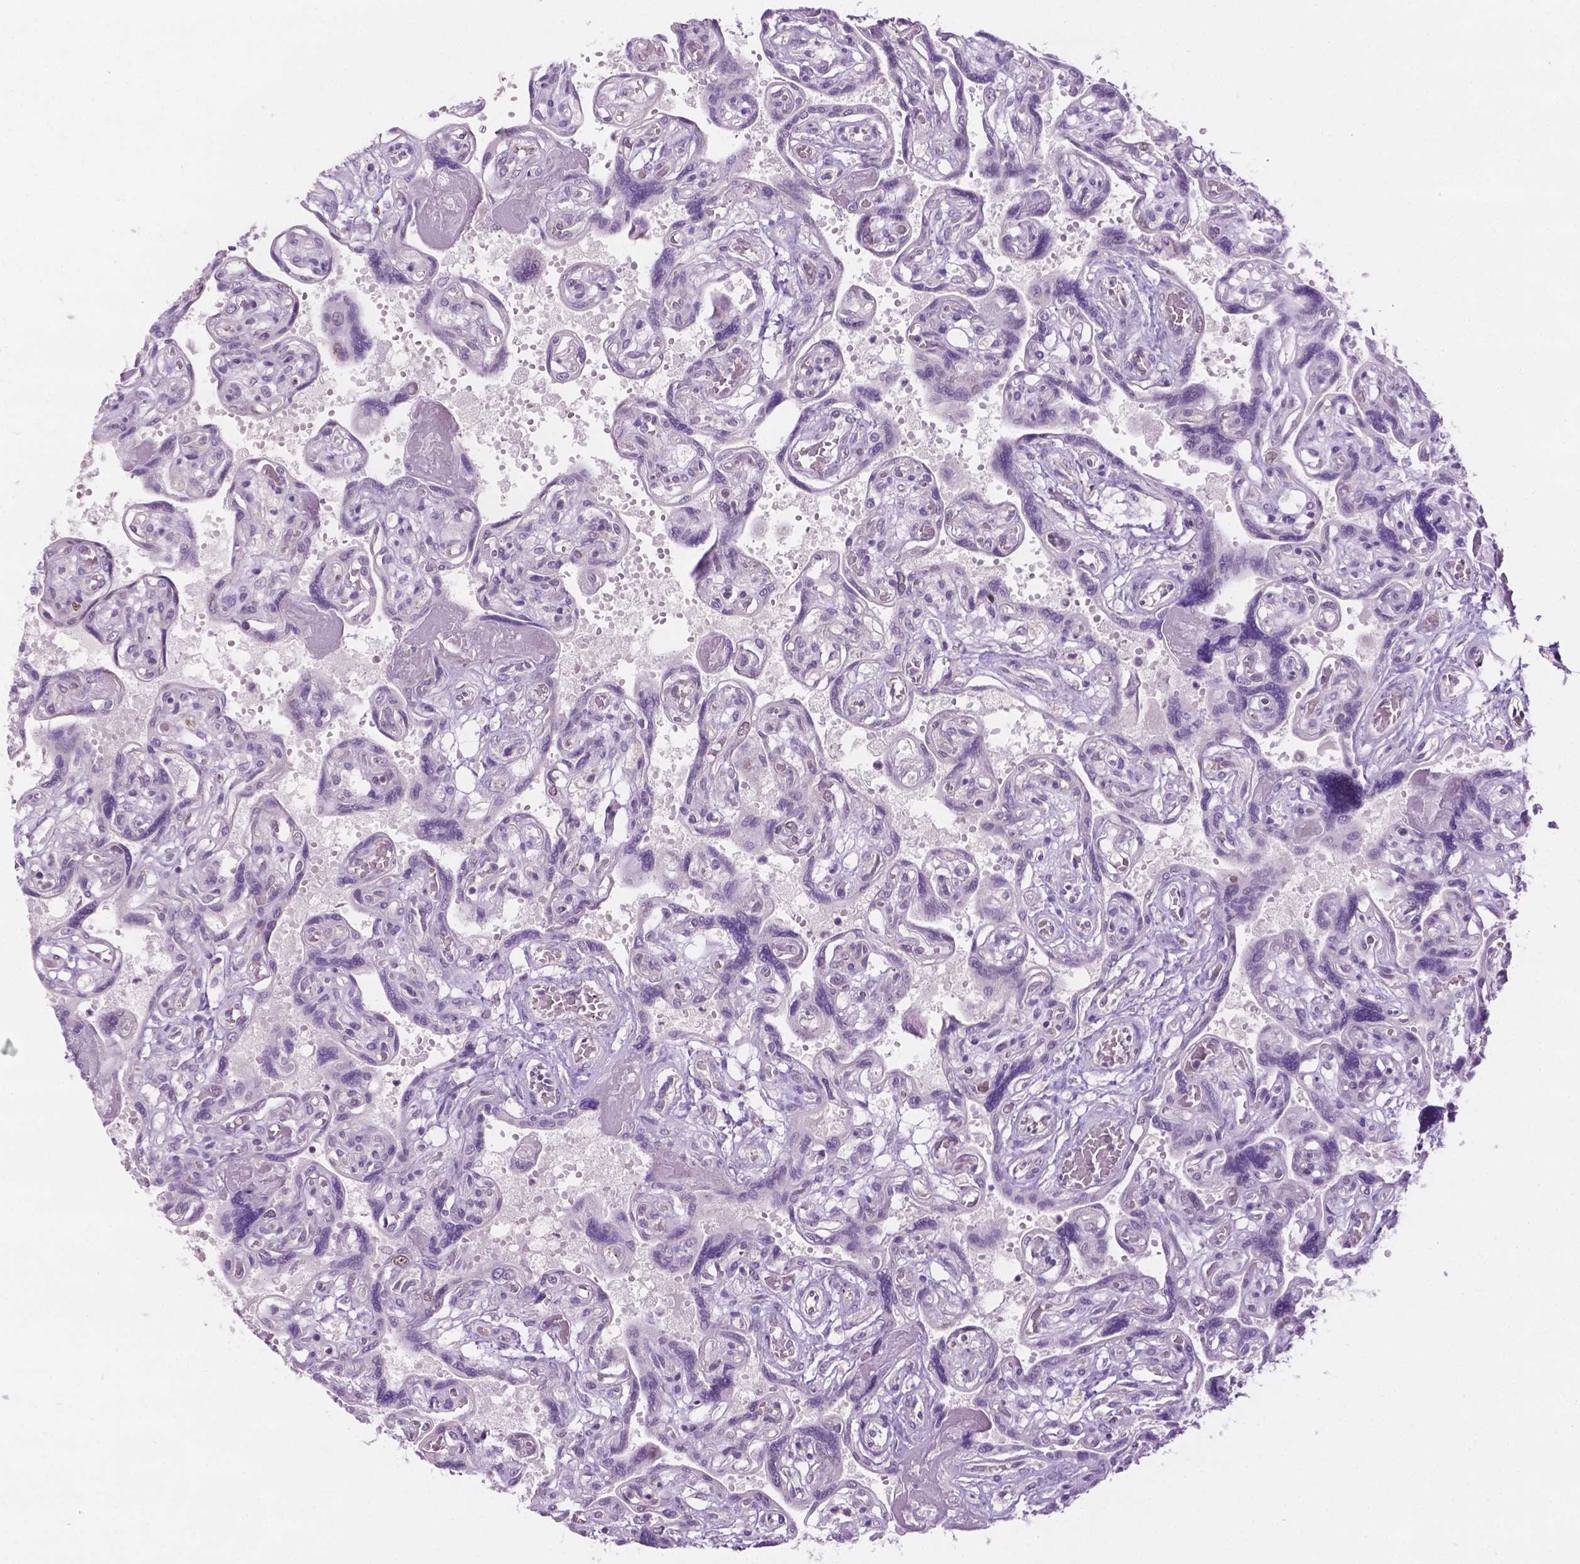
{"staining": {"intensity": "weak", "quantity": ">75%", "location": "nuclear"}, "tissue": "placenta", "cell_type": "Decidual cells", "image_type": "normal", "snomed": [{"axis": "morphology", "description": "Normal tissue, NOS"}, {"axis": "topography", "description": "Placenta"}], "caption": "IHC image of benign human placenta stained for a protein (brown), which exhibits low levels of weak nuclear staining in about >75% of decidual cells.", "gene": "DENND4A", "patient": {"sex": "female", "age": 32}}